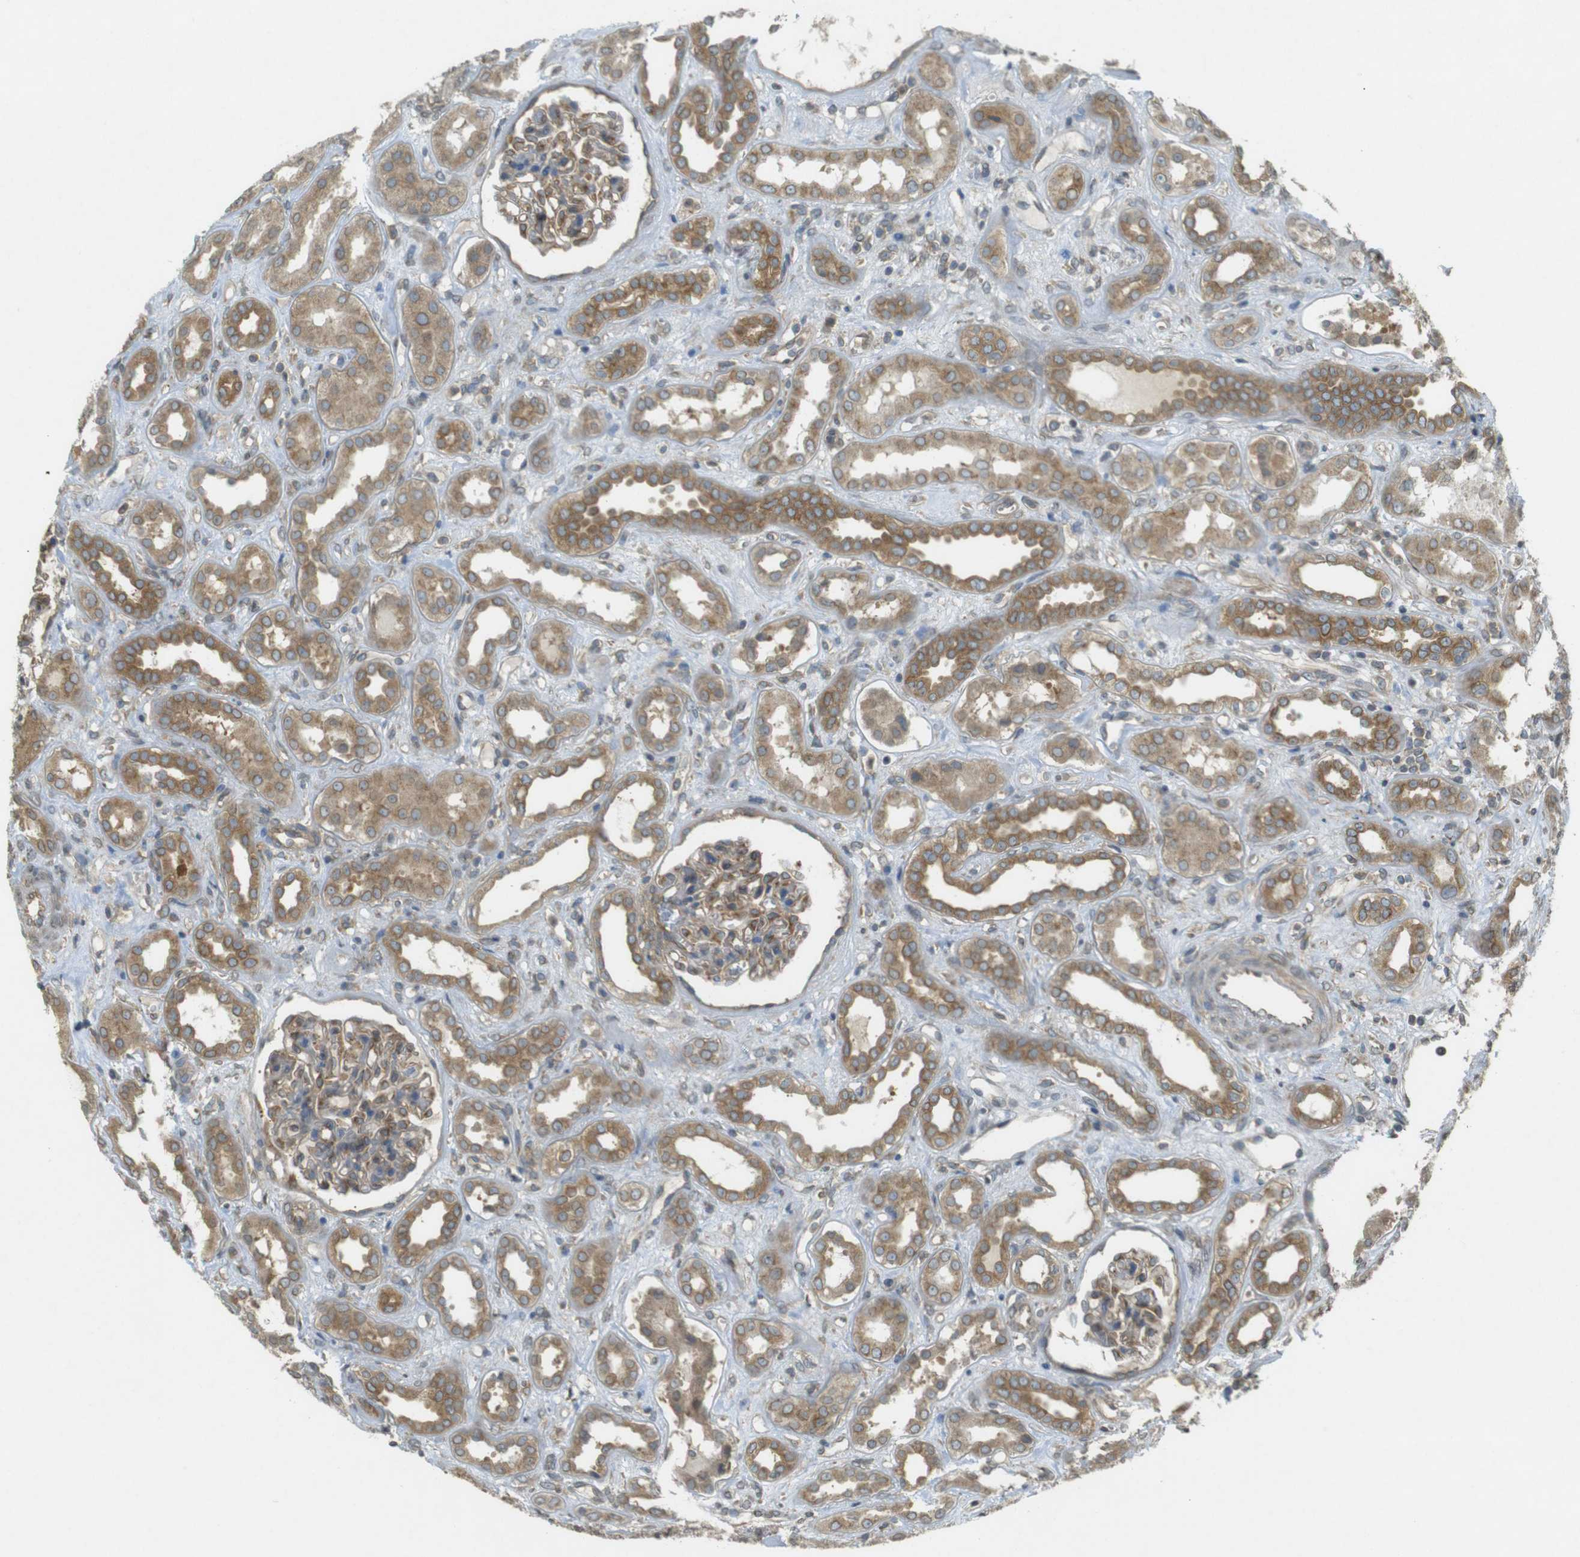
{"staining": {"intensity": "moderate", "quantity": ">75%", "location": "cytoplasmic/membranous"}, "tissue": "kidney", "cell_type": "Cells in glomeruli", "image_type": "normal", "snomed": [{"axis": "morphology", "description": "Normal tissue, NOS"}, {"axis": "topography", "description": "Kidney"}], "caption": "Cells in glomeruli demonstrate medium levels of moderate cytoplasmic/membranous positivity in about >75% of cells in normal kidney. (DAB (3,3'-diaminobenzidine) IHC with brightfield microscopy, high magnification).", "gene": "KIF5B", "patient": {"sex": "male", "age": 59}}